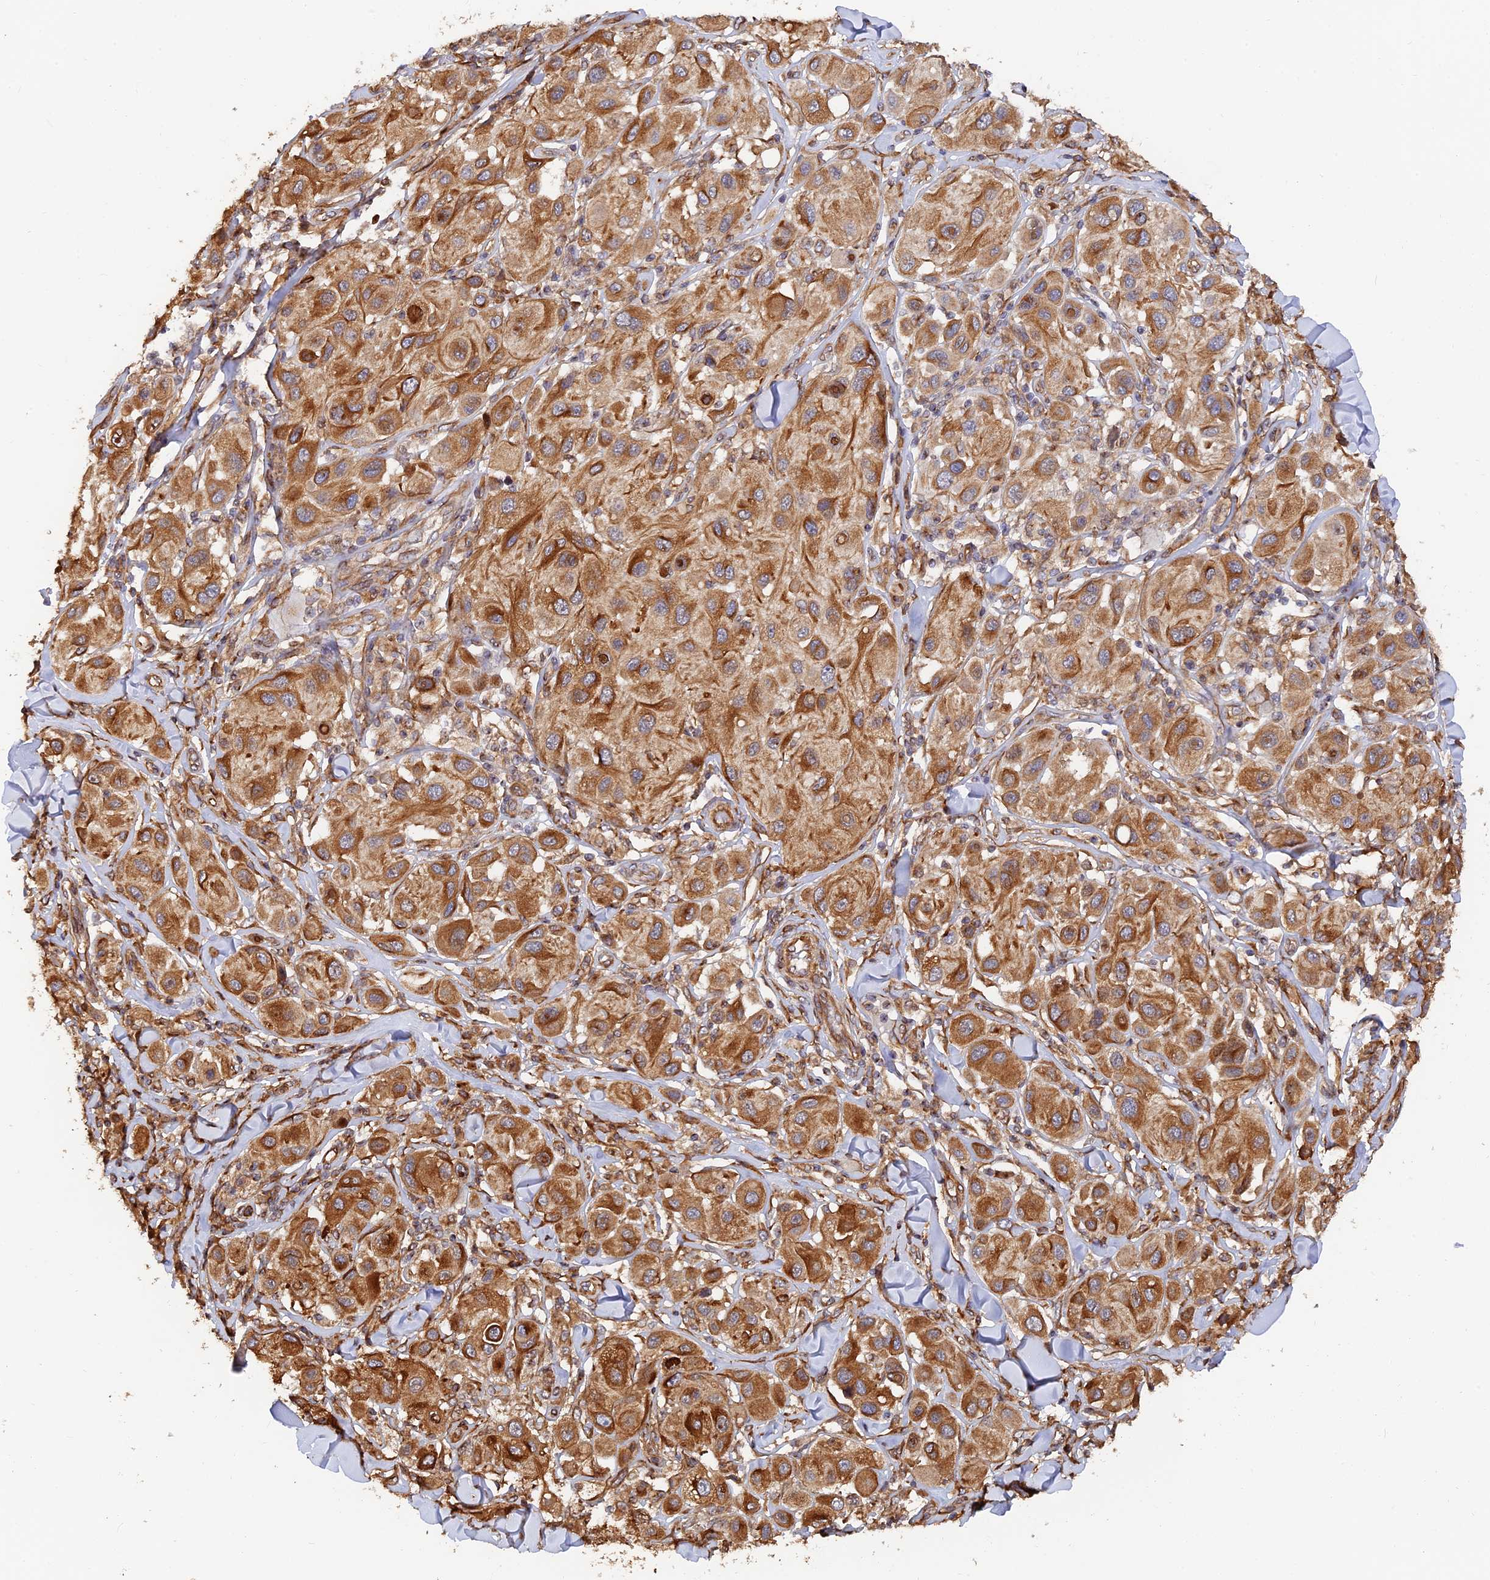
{"staining": {"intensity": "strong", "quantity": ">75%", "location": "cytoplasmic/membranous"}, "tissue": "melanoma", "cell_type": "Tumor cells", "image_type": "cancer", "snomed": [{"axis": "morphology", "description": "Malignant melanoma, Metastatic site"}, {"axis": "topography", "description": "Skin"}], "caption": "About >75% of tumor cells in human melanoma reveal strong cytoplasmic/membranous protein staining as visualized by brown immunohistochemical staining.", "gene": "WBP11", "patient": {"sex": "male", "age": 41}}